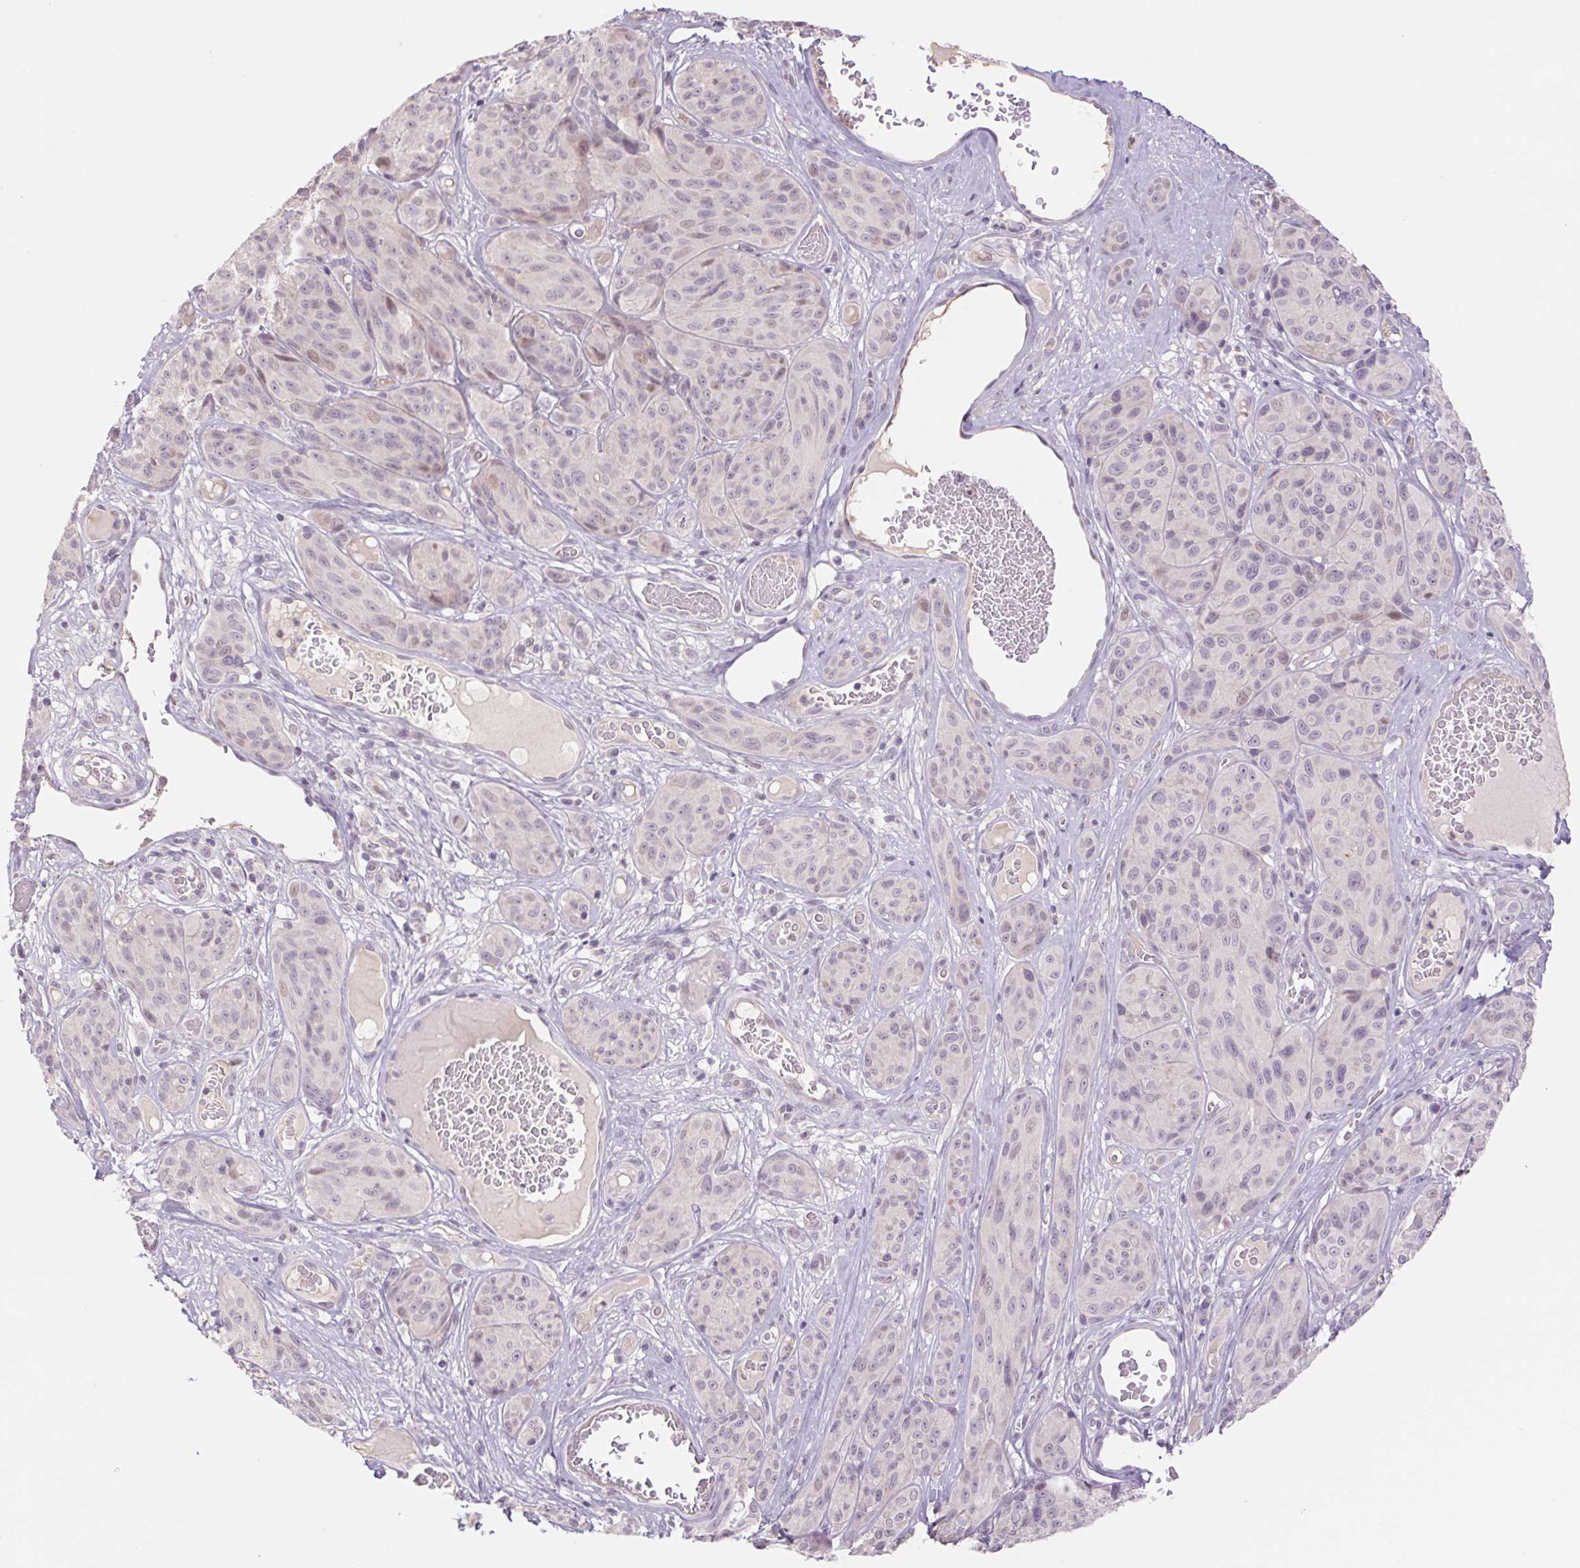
{"staining": {"intensity": "negative", "quantity": "none", "location": "none"}, "tissue": "melanoma", "cell_type": "Tumor cells", "image_type": "cancer", "snomed": [{"axis": "morphology", "description": "Malignant melanoma, NOS"}, {"axis": "topography", "description": "Skin"}], "caption": "IHC of malignant melanoma exhibits no positivity in tumor cells. Brightfield microscopy of immunohistochemistry stained with DAB (3,3'-diaminobenzidine) (brown) and hematoxylin (blue), captured at high magnification.", "gene": "KRT1", "patient": {"sex": "male", "age": 91}}